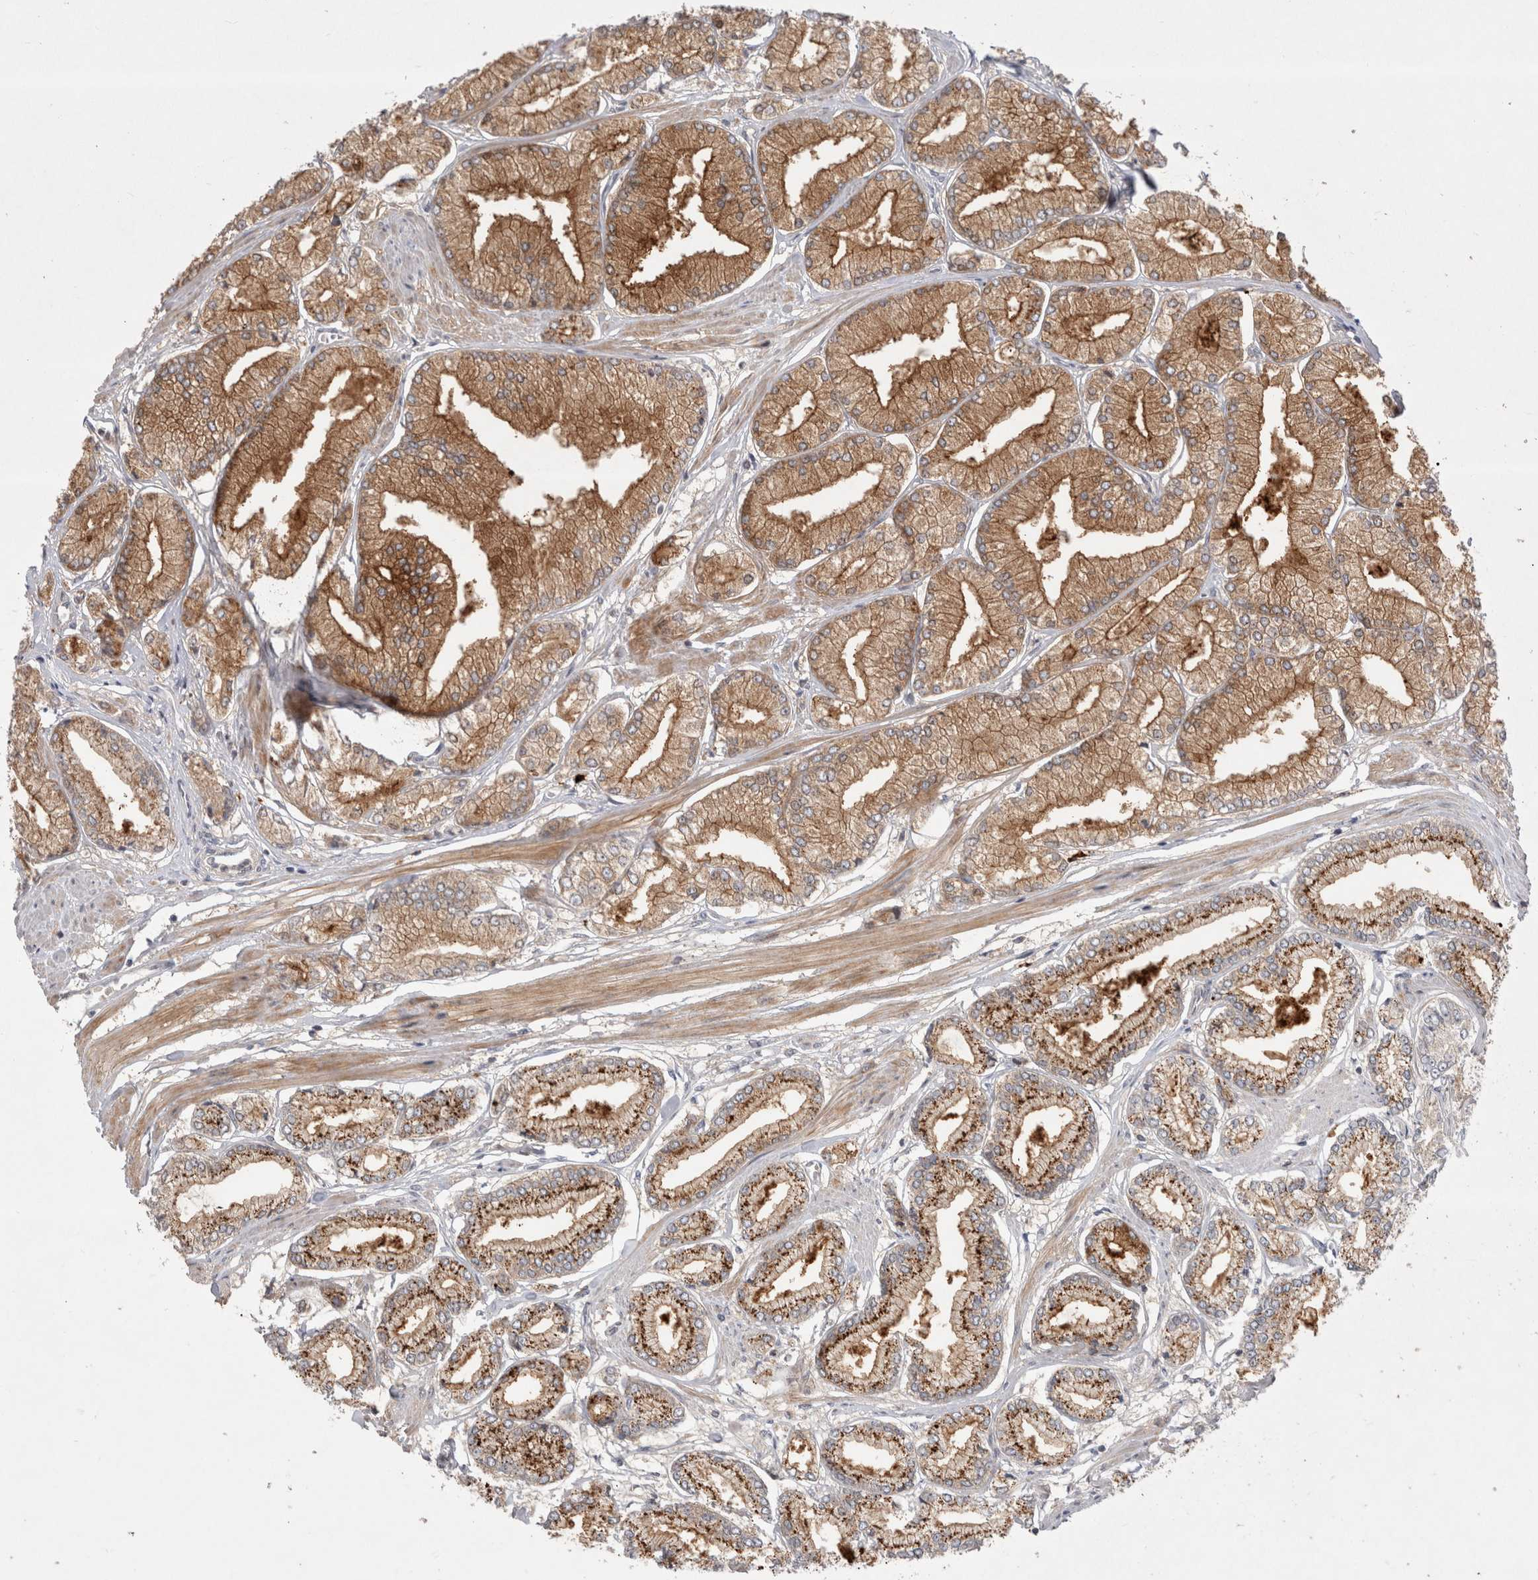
{"staining": {"intensity": "moderate", "quantity": ">75%", "location": "cytoplasmic/membranous"}, "tissue": "prostate cancer", "cell_type": "Tumor cells", "image_type": "cancer", "snomed": [{"axis": "morphology", "description": "Adenocarcinoma, Low grade"}, {"axis": "topography", "description": "Prostate"}], "caption": "Brown immunohistochemical staining in prostate cancer exhibits moderate cytoplasmic/membranous staining in approximately >75% of tumor cells.", "gene": "PLEKHM1", "patient": {"sex": "male", "age": 52}}